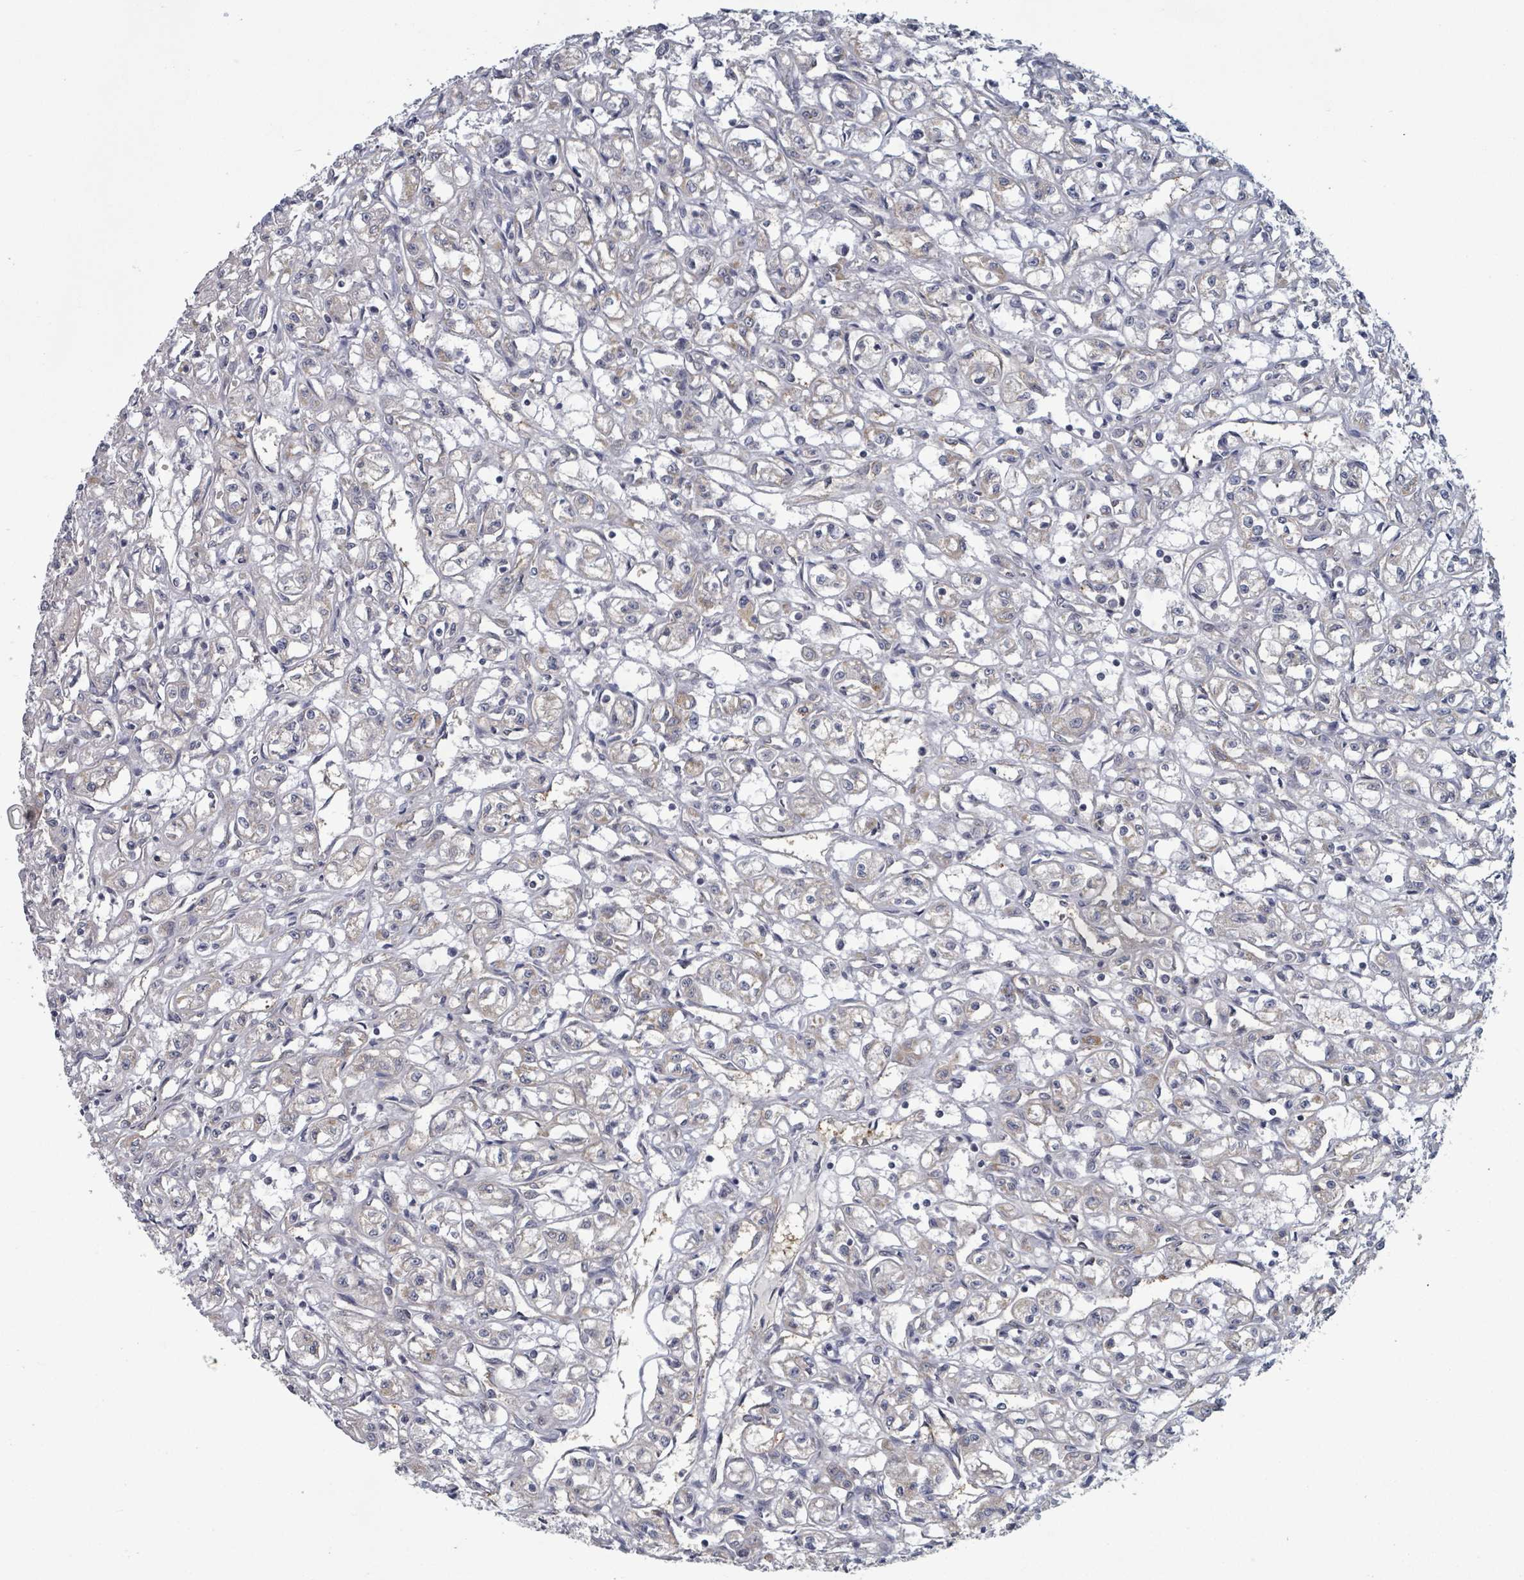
{"staining": {"intensity": "weak", "quantity": "<25%", "location": "cytoplasmic/membranous"}, "tissue": "renal cancer", "cell_type": "Tumor cells", "image_type": "cancer", "snomed": [{"axis": "morphology", "description": "Adenocarcinoma, NOS"}, {"axis": "topography", "description": "Kidney"}], "caption": "Immunohistochemical staining of adenocarcinoma (renal) displays no significant positivity in tumor cells.", "gene": "FKBP1A", "patient": {"sex": "male", "age": 56}}